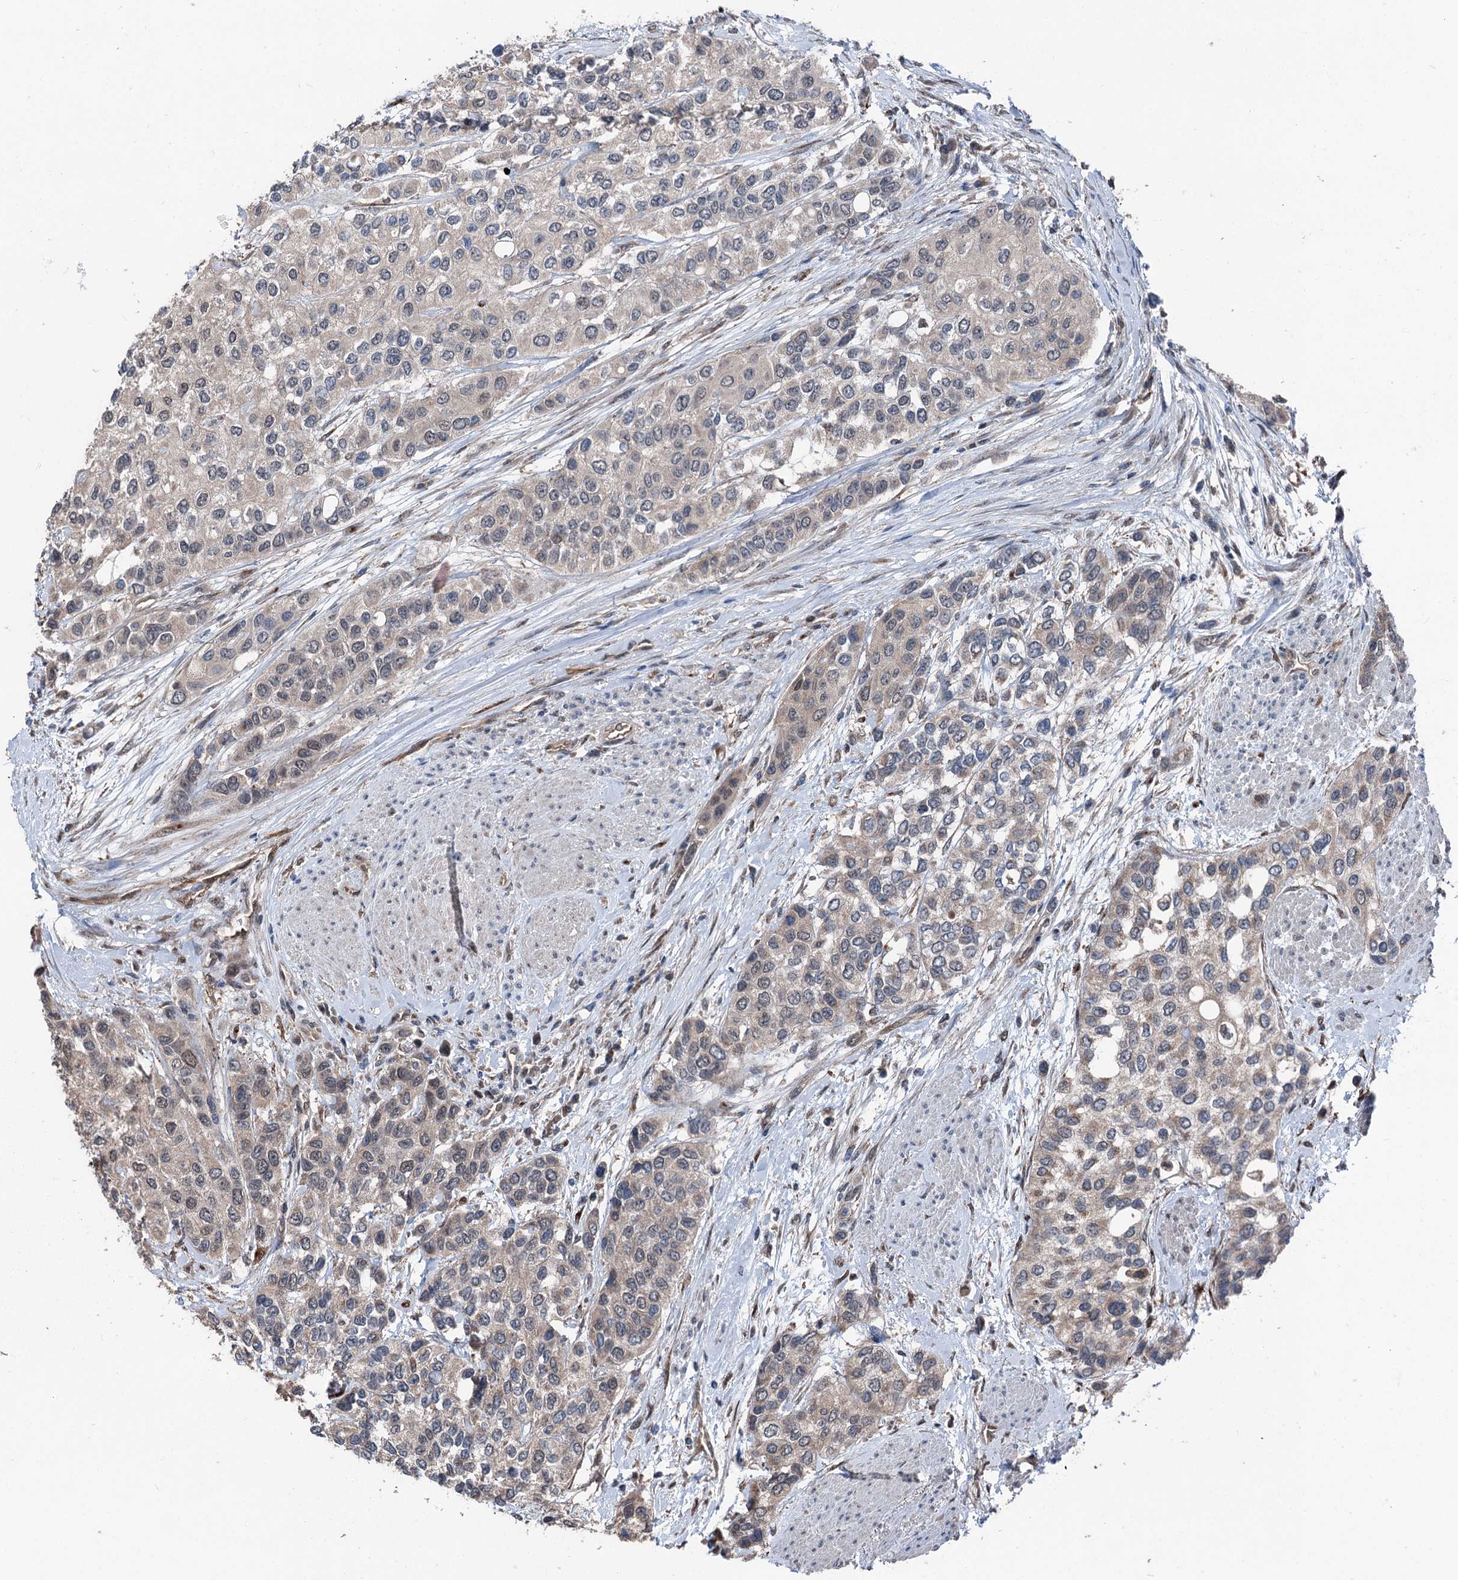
{"staining": {"intensity": "weak", "quantity": "25%-75%", "location": "cytoplasmic/membranous"}, "tissue": "urothelial cancer", "cell_type": "Tumor cells", "image_type": "cancer", "snomed": [{"axis": "morphology", "description": "Normal tissue, NOS"}, {"axis": "morphology", "description": "Urothelial carcinoma, High grade"}, {"axis": "topography", "description": "Vascular tissue"}, {"axis": "topography", "description": "Urinary bladder"}], "caption": "Urothelial carcinoma (high-grade) stained for a protein (brown) displays weak cytoplasmic/membranous positive staining in approximately 25%-75% of tumor cells.", "gene": "PSMD13", "patient": {"sex": "female", "age": 56}}